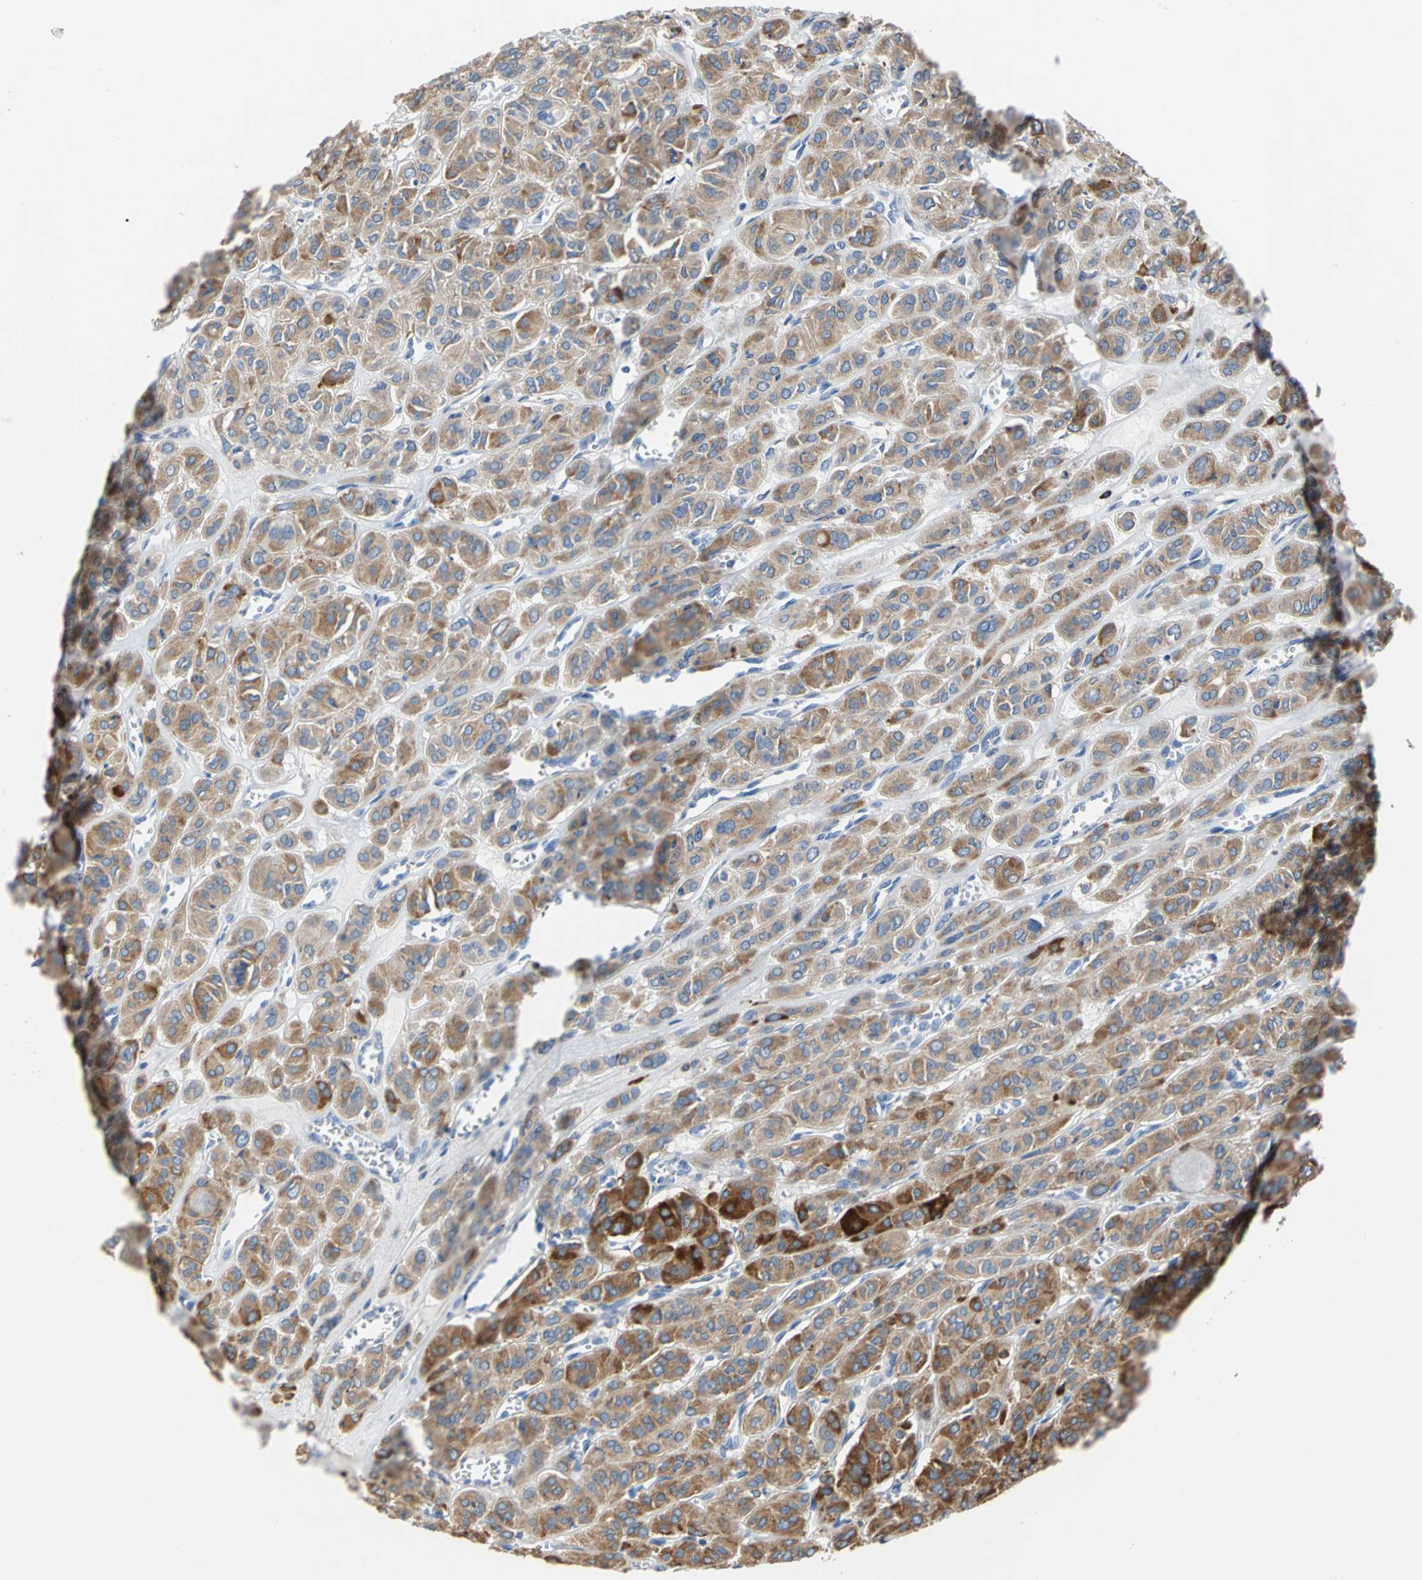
{"staining": {"intensity": "moderate", "quantity": ">75%", "location": "cytoplasmic/membranous"}, "tissue": "thyroid cancer", "cell_type": "Tumor cells", "image_type": "cancer", "snomed": [{"axis": "morphology", "description": "Follicular adenoma carcinoma, NOS"}, {"axis": "topography", "description": "Thyroid gland"}], "caption": "This histopathology image demonstrates immunohistochemistry (IHC) staining of thyroid cancer, with medium moderate cytoplasmic/membranous positivity in approximately >75% of tumor cells.", "gene": "SDF2L1", "patient": {"sex": "female", "age": 71}}